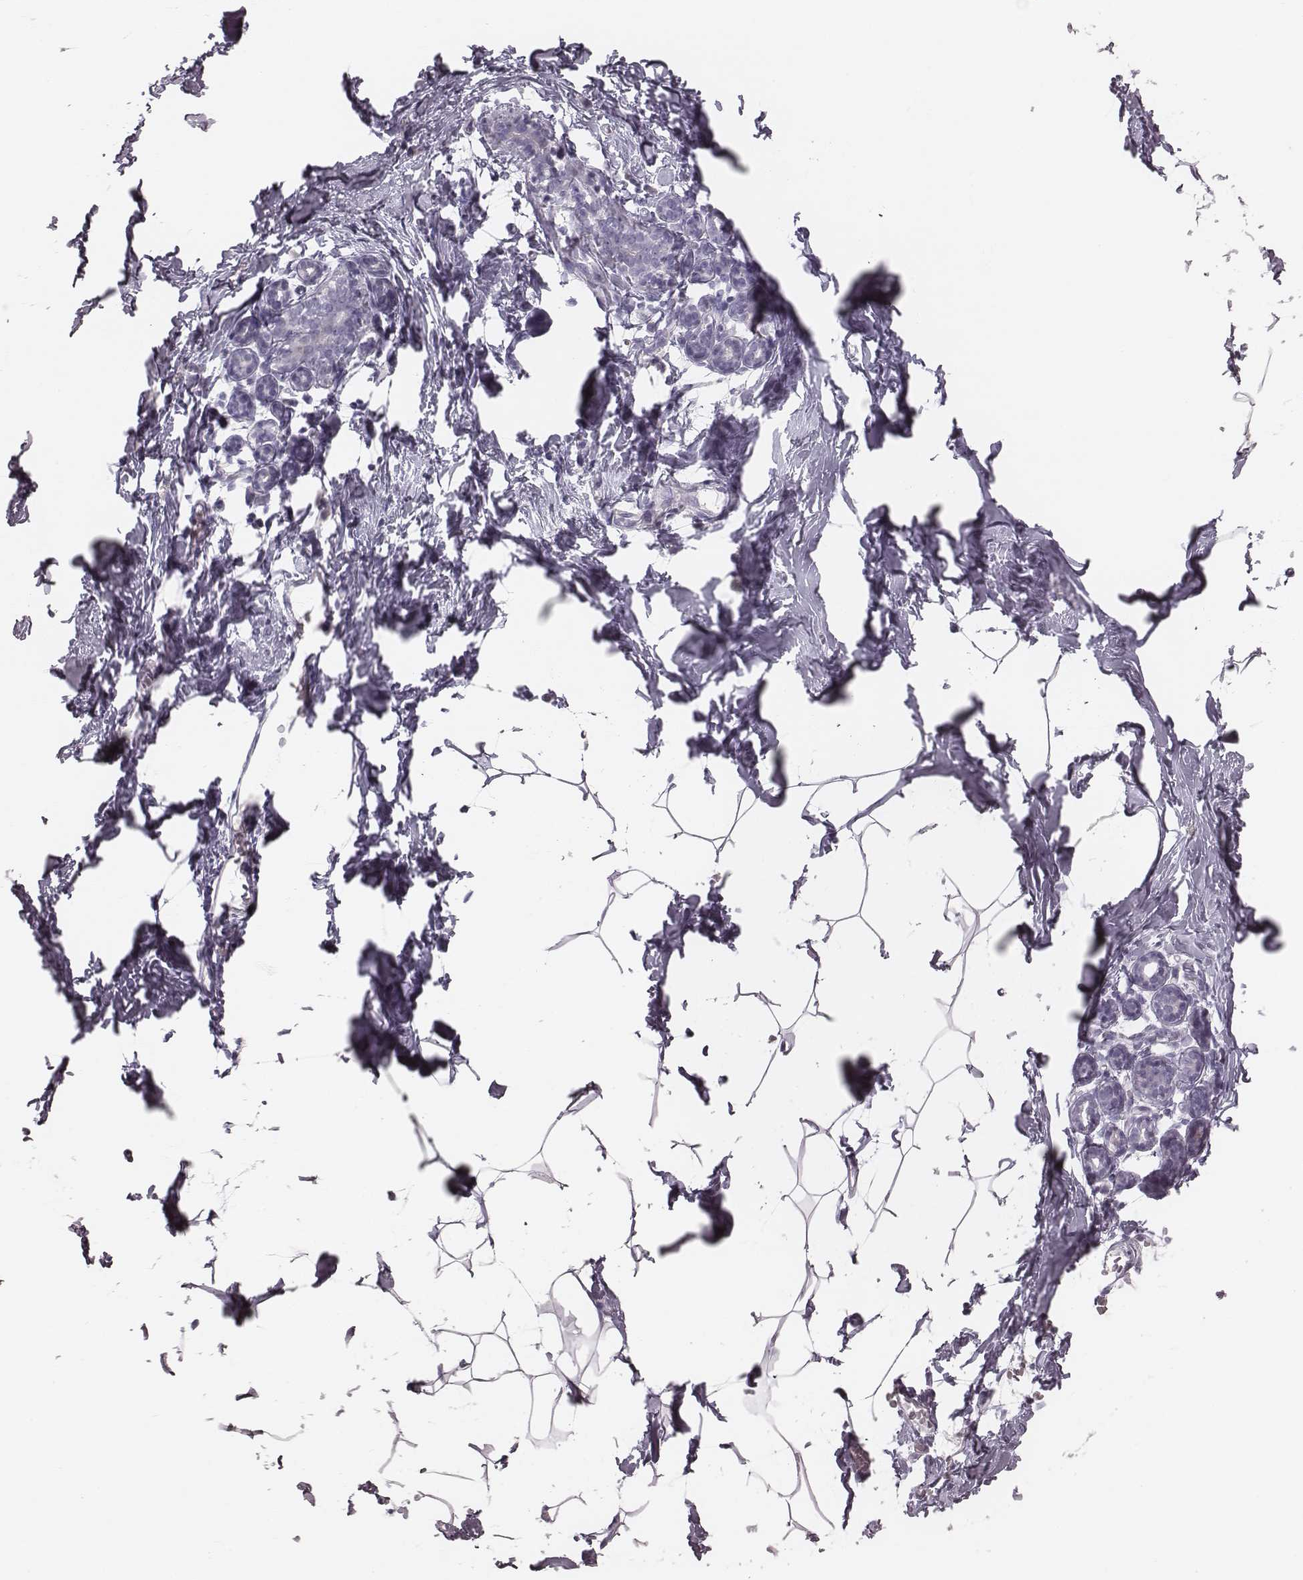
{"staining": {"intensity": "negative", "quantity": "none", "location": "none"}, "tissue": "breast", "cell_type": "Adipocytes", "image_type": "normal", "snomed": [{"axis": "morphology", "description": "Normal tissue, NOS"}, {"axis": "topography", "description": "Breast"}], "caption": "Immunohistochemical staining of benign human breast shows no significant staining in adipocytes.", "gene": "SPA17", "patient": {"sex": "female", "age": 32}}